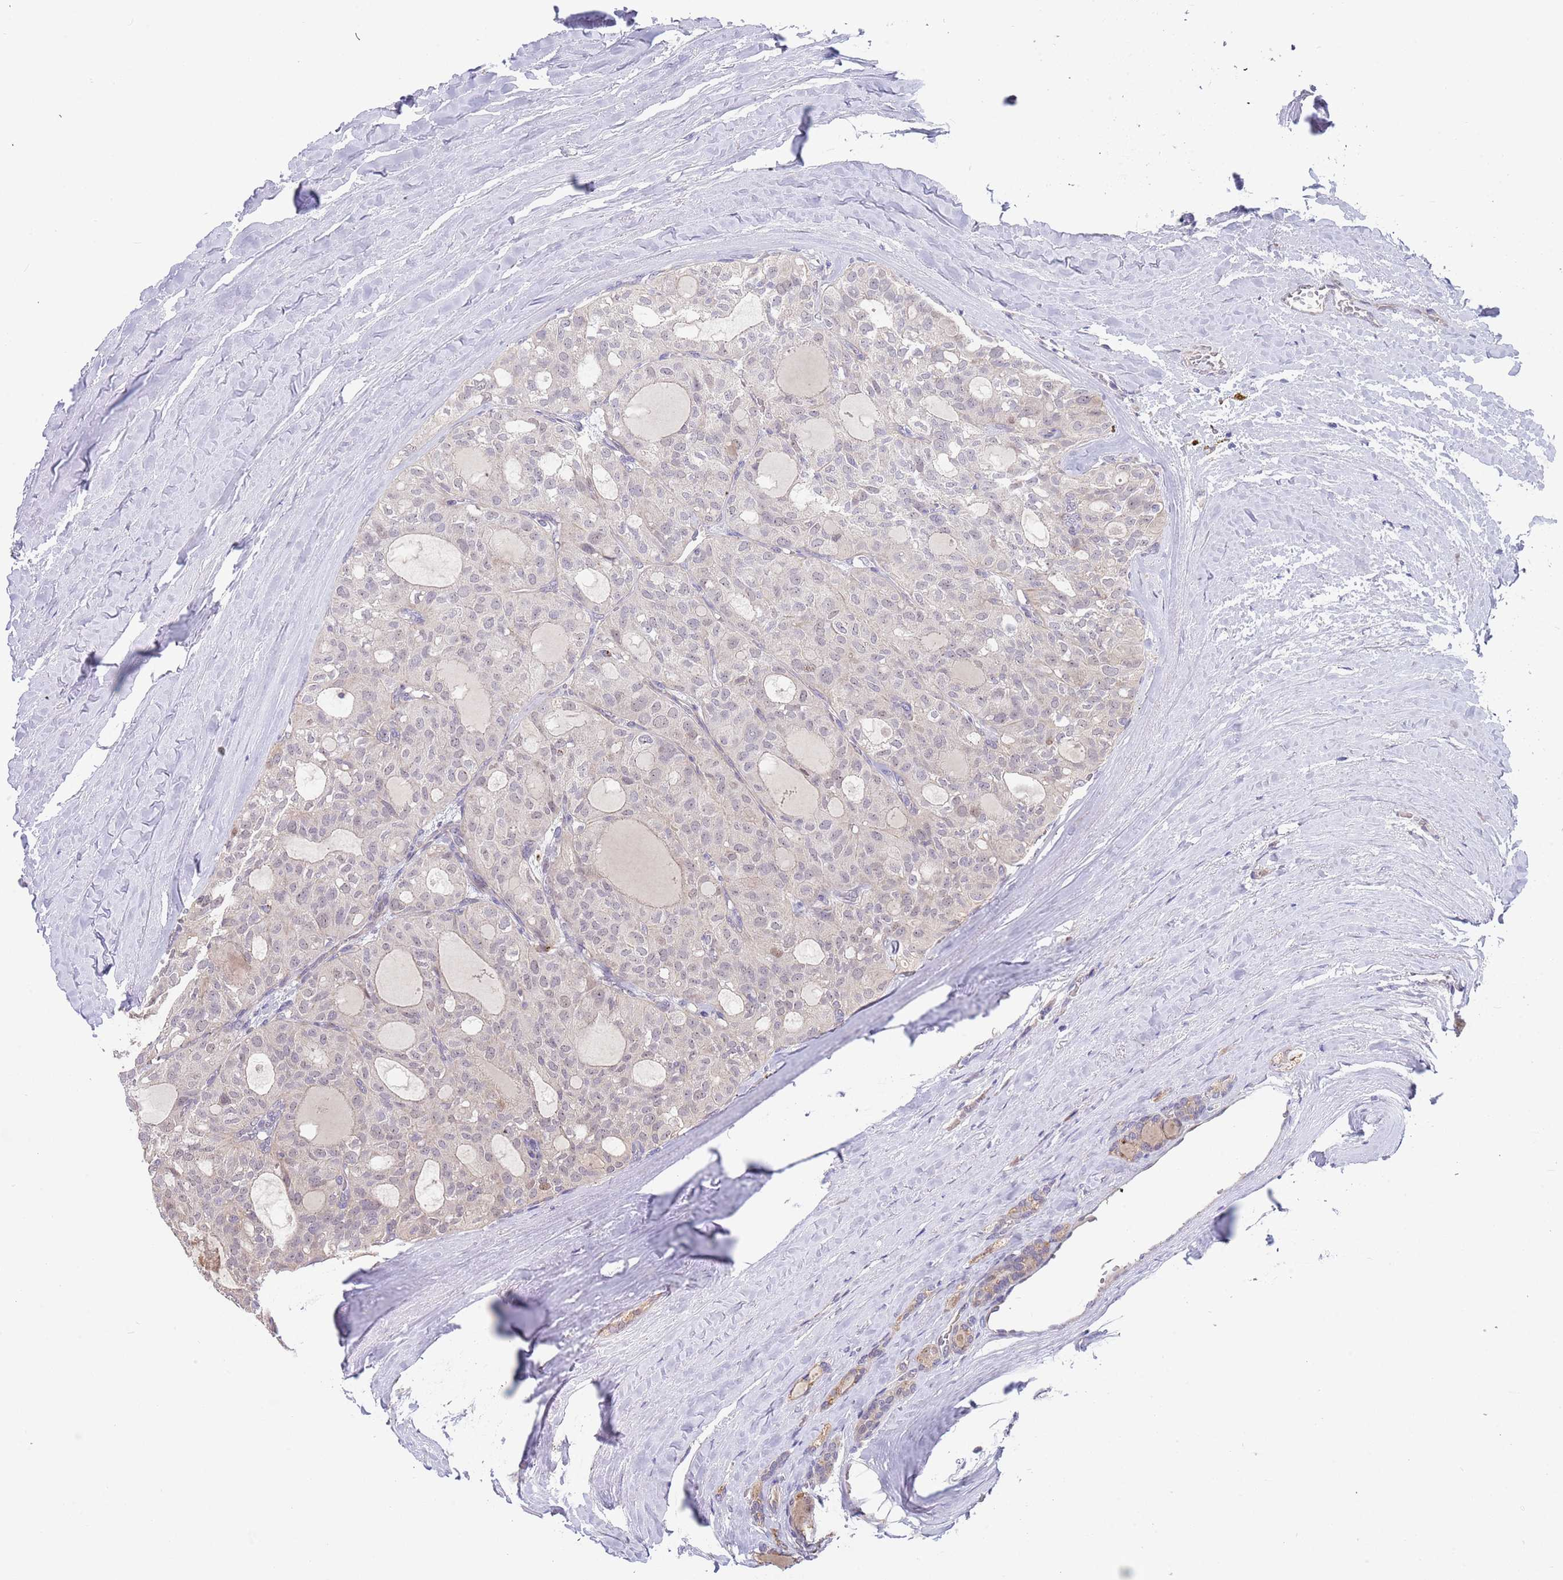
{"staining": {"intensity": "negative", "quantity": "none", "location": "none"}, "tissue": "thyroid cancer", "cell_type": "Tumor cells", "image_type": "cancer", "snomed": [{"axis": "morphology", "description": "Follicular adenoma carcinoma, NOS"}, {"axis": "topography", "description": "Thyroid gland"}], "caption": "Tumor cells are negative for brown protein staining in thyroid follicular adenoma carcinoma. The staining was performed using DAB to visualize the protein expression in brown, while the nuclei were stained in blue with hematoxylin (Magnification: 20x).", "gene": "TMEM64", "patient": {"sex": "male", "age": 75}}